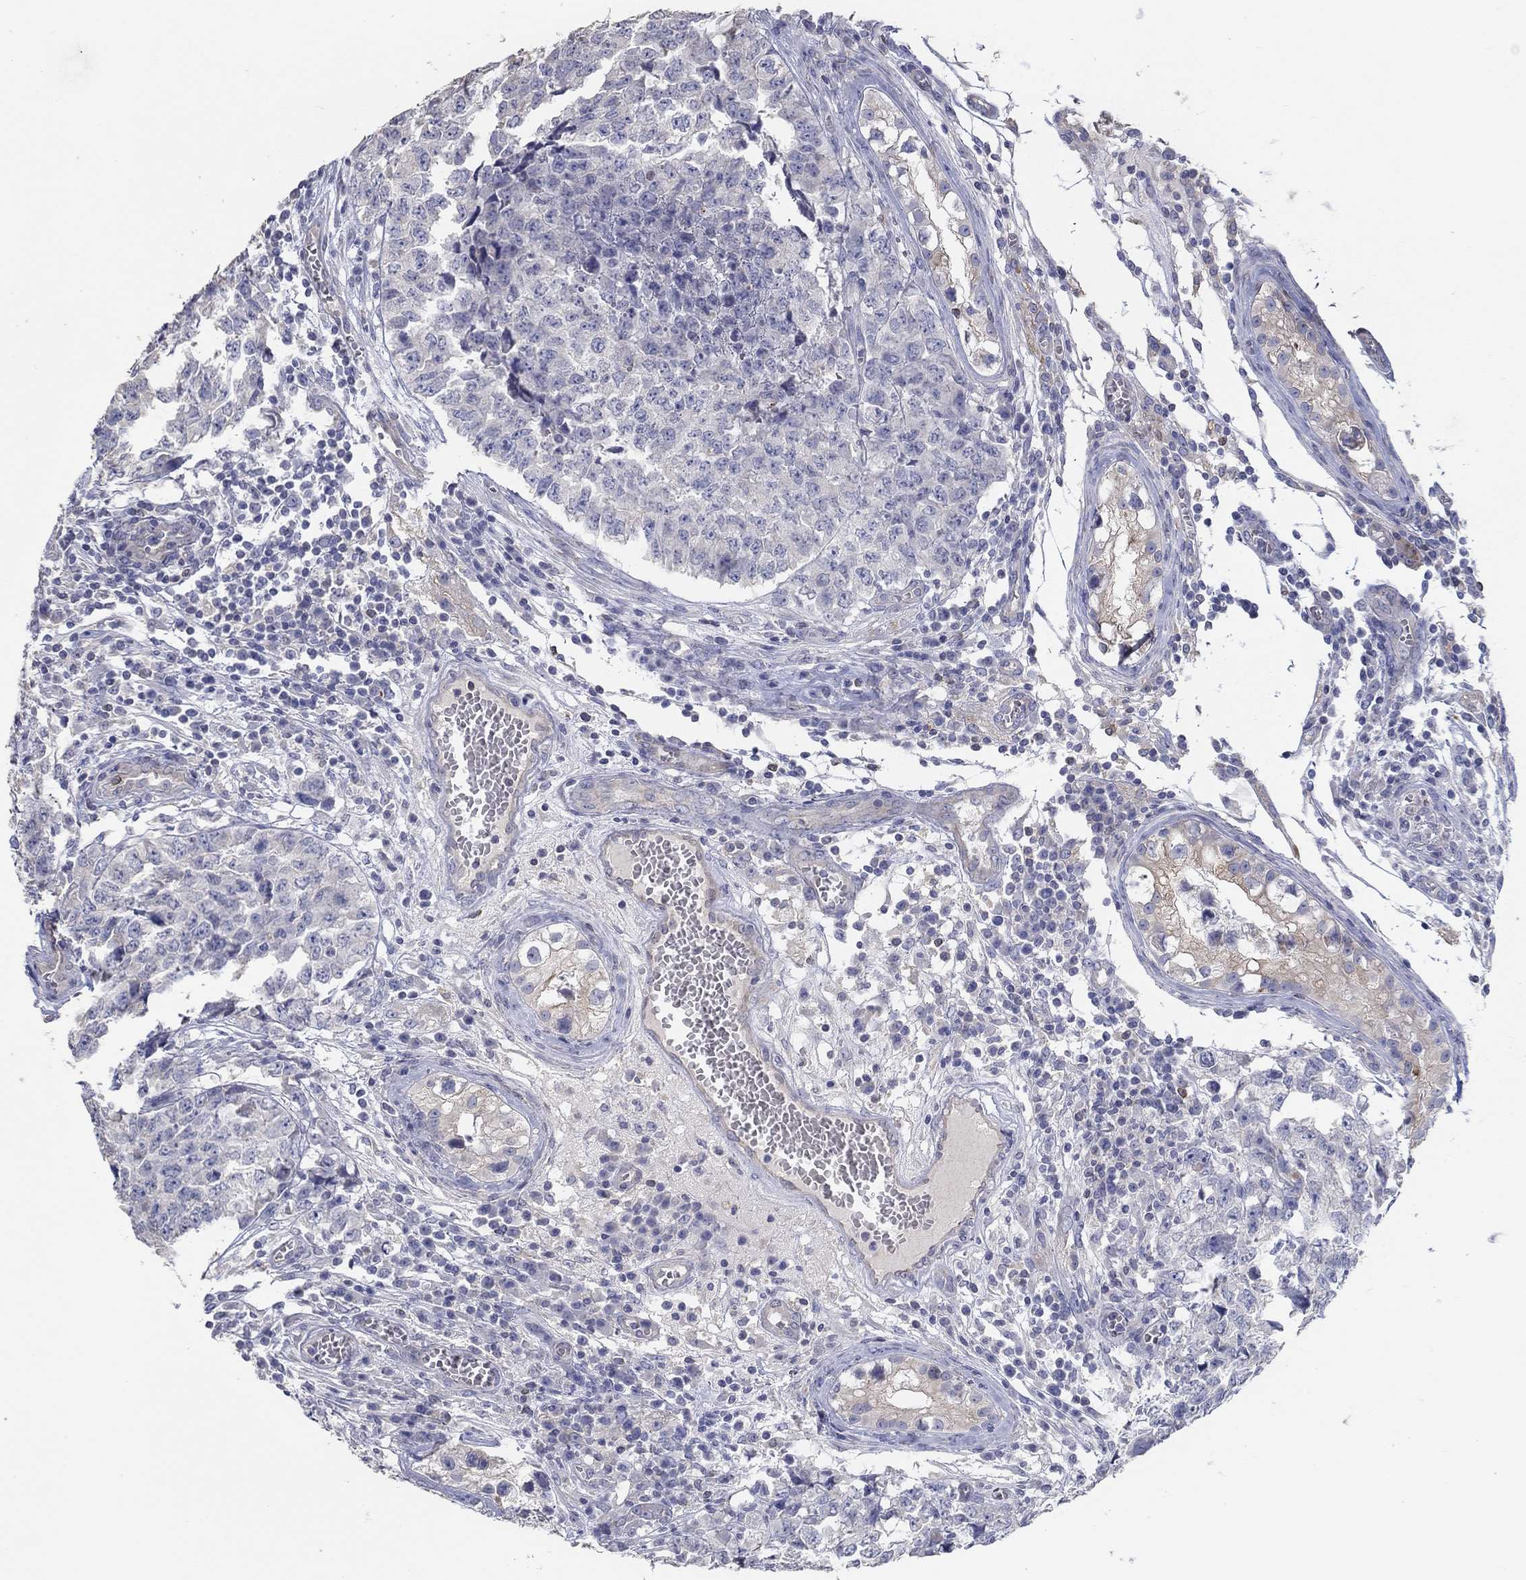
{"staining": {"intensity": "negative", "quantity": "none", "location": "none"}, "tissue": "testis cancer", "cell_type": "Tumor cells", "image_type": "cancer", "snomed": [{"axis": "morphology", "description": "Carcinoma, Embryonal, NOS"}, {"axis": "topography", "description": "Testis"}], "caption": "There is no significant staining in tumor cells of testis cancer (embryonal carcinoma).", "gene": "ERMP1", "patient": {"sex": "male", "age": 23}}